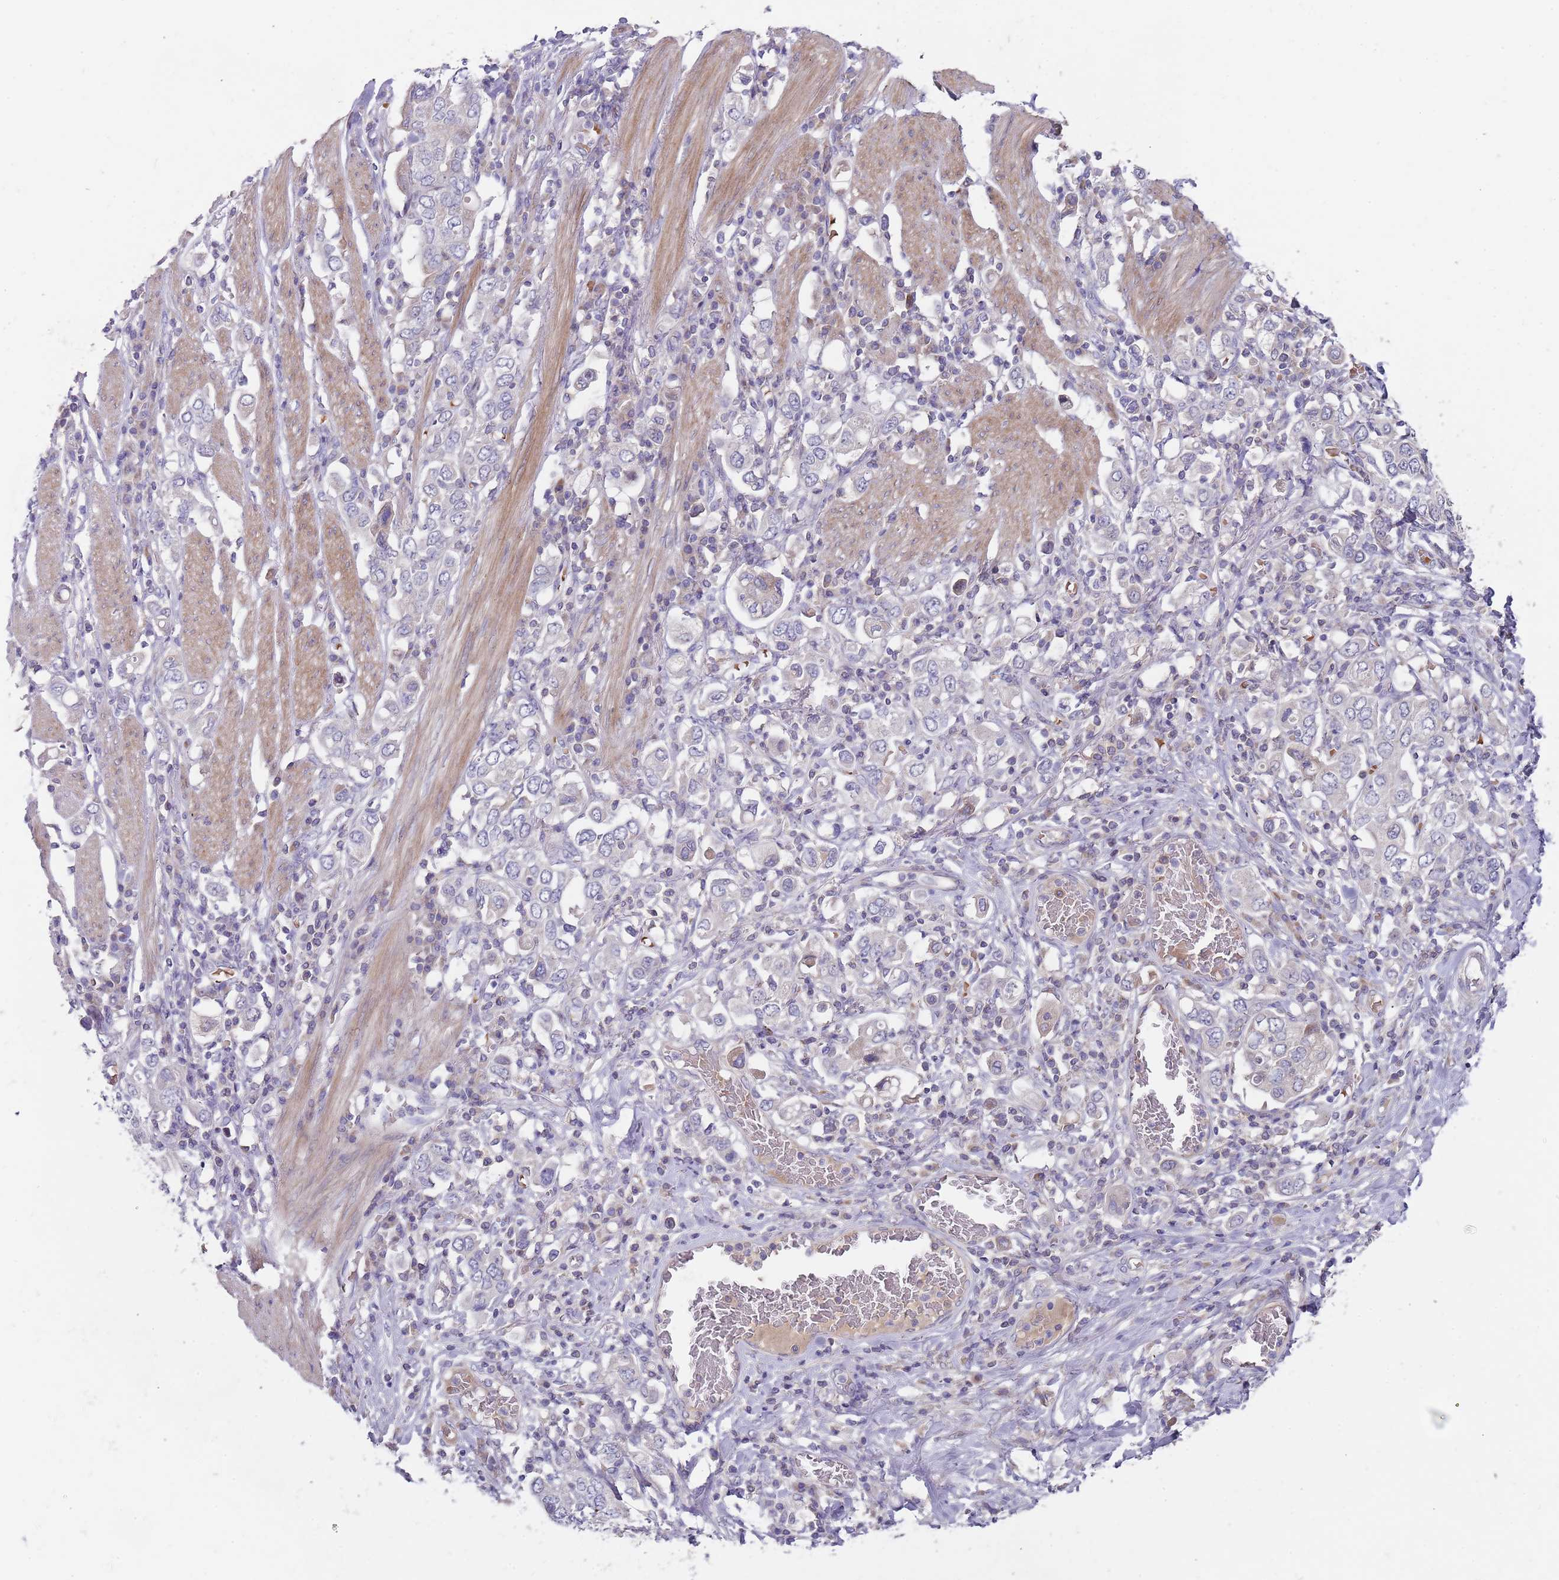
{"staining": {"intensity": "negative", "quantity": "none", "location": "none"}, "tissue": "stomach cancer", "cell_type": "Tumor cells", "image_type": "cancer", "snomed": [{"axis": "morphology", "description": "Adenocarcinoma, NOS"}, {"axis": "topography", "description": "Stomach, upper"}], "caption": "Tumor cells show no significant protein staining in stomach cancer (adenocarcinoma).", "gene": "PRAC1", "patient": {"sex": "male", "age": 62}}